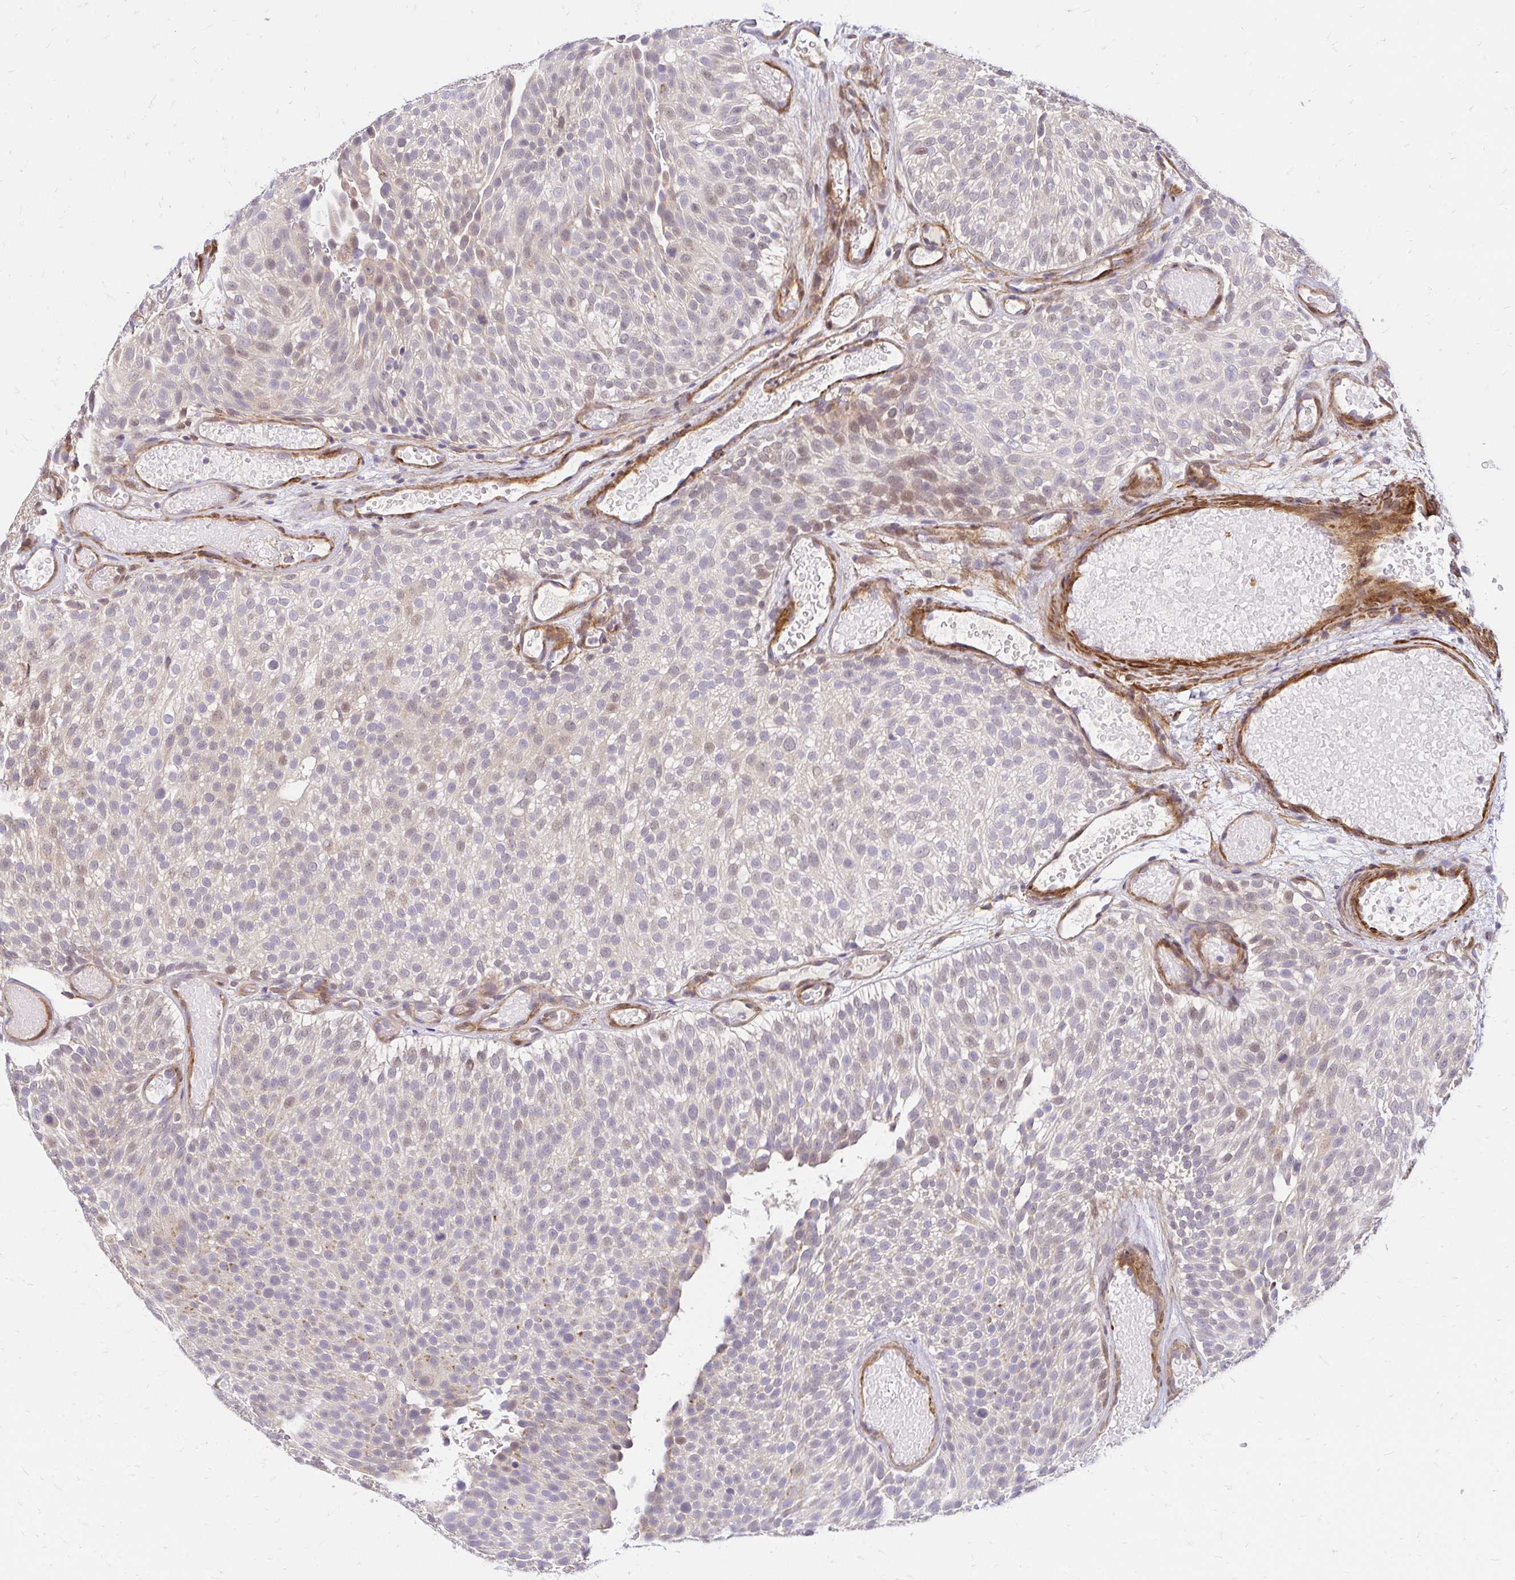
{"staining": {"intensity": "weak", "quantity": "<25%", "location": "cytoplasmic/membranous,nuclear"}, "tissue": "urothelial cancer", "cell_type": "Tumor cells", "image_type": "cancer", "snomed": [{"axis": "morphology", "description": "Urothelial carcinoma, Low grade"}, {"axis": "topography", "description": "Urinary bladder"}], "caption": "Urothelial cancer was stained to show a protein in brown. There is no significant positivity in tumor cells.", "gene": "YAP1", "patient": {"sex": "male", "age": 78}}